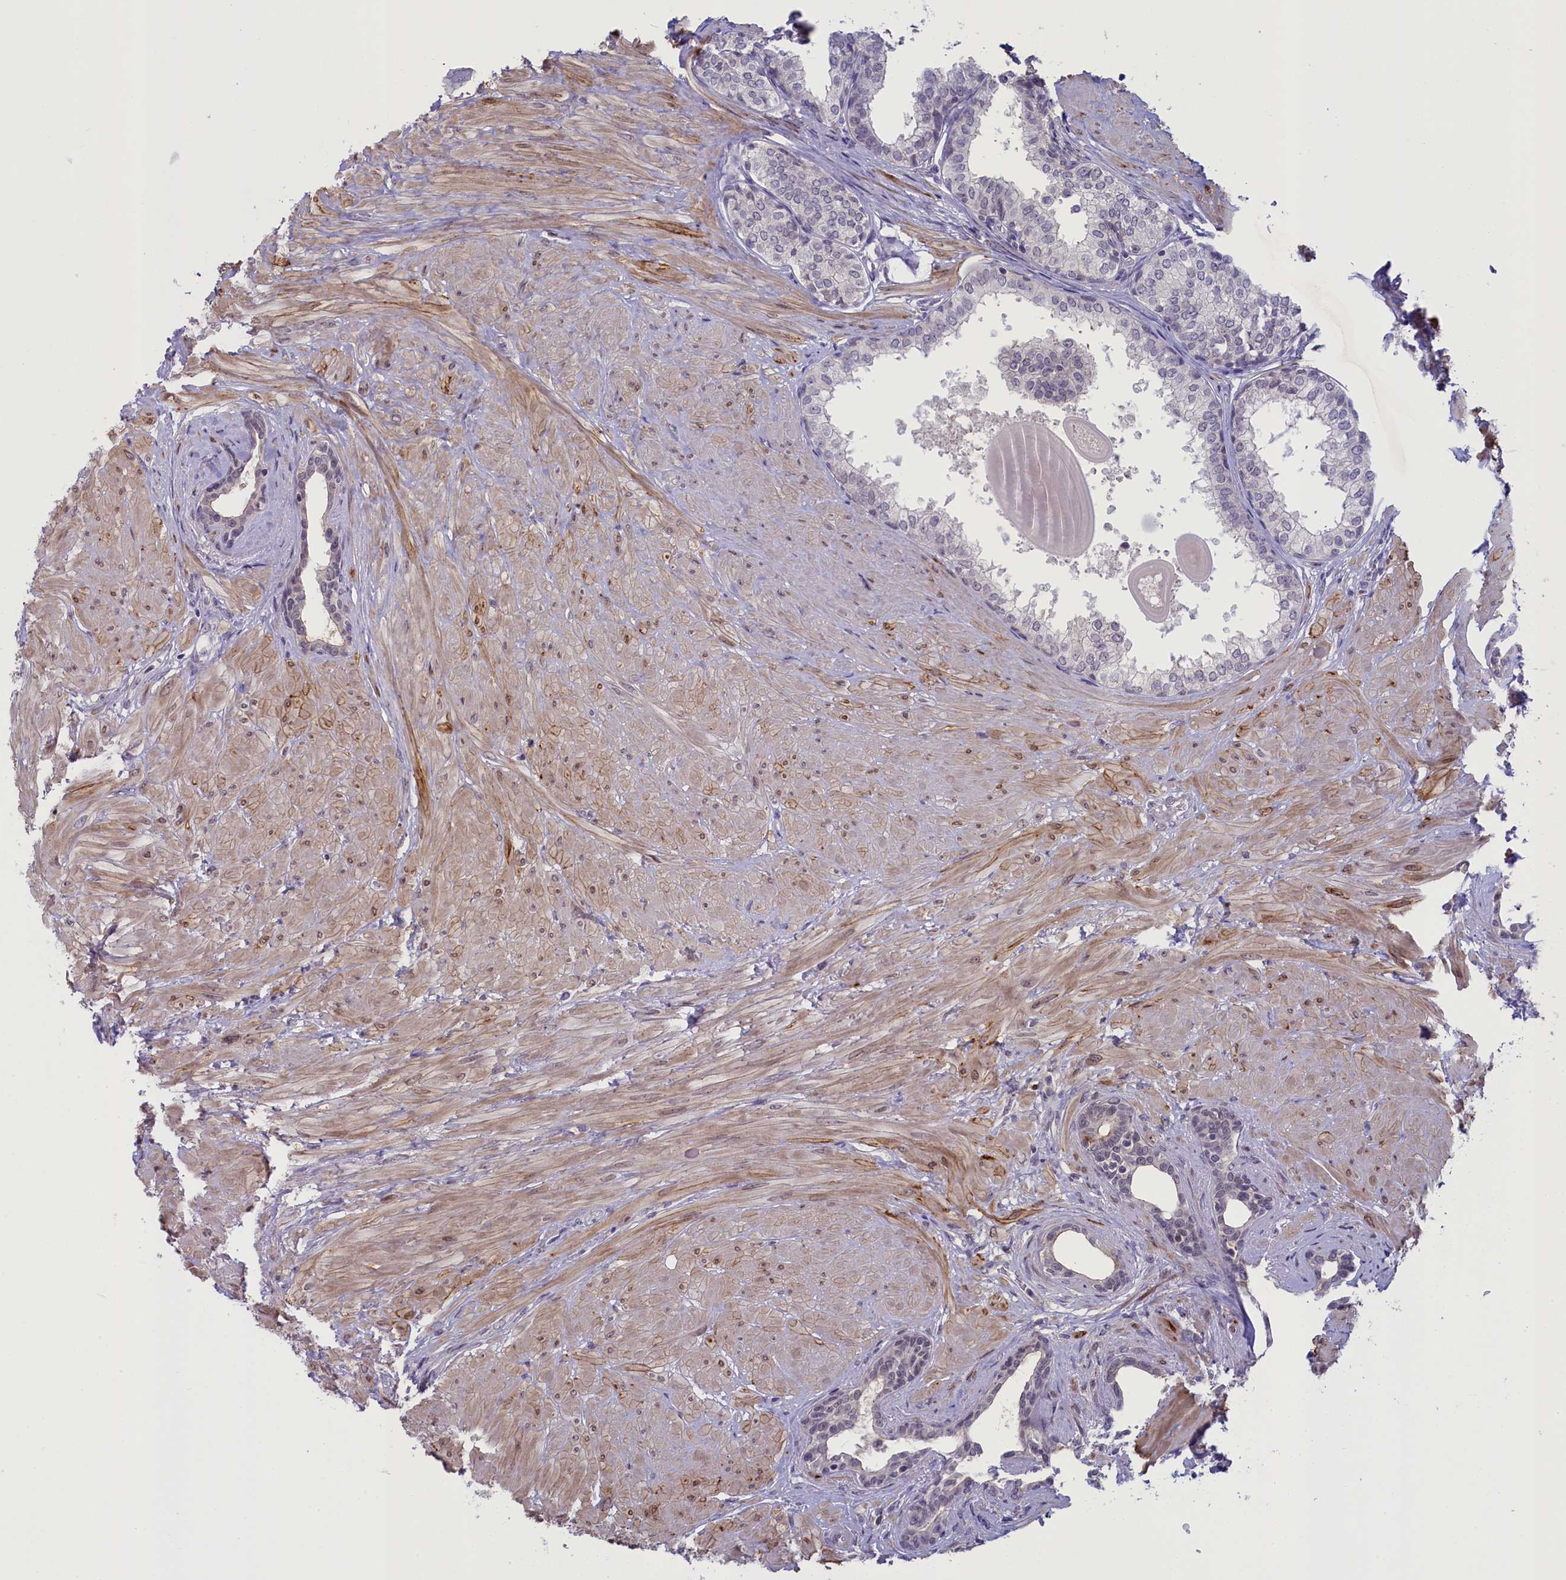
{"staining": {"intensity": "negative", "quantity": "none", "location": "none"}, "tissue": "prostate", "cell_type": "Glandular cells", "image_type": "normal", "snomed": [{"axis": "morphology", "description": "Normal tissue, NOS"}, {"axis": "topography", "description": "Prostate"}], "caption": "The photomicrograph reveals no staining of glandular cells in benign prostate. The staining is performed using DAB brown chromogen with nuclei counter-stained in using hematoxylin.", "gene": "CRAMP1", "patient": {"sex": "male", "age": 48}}